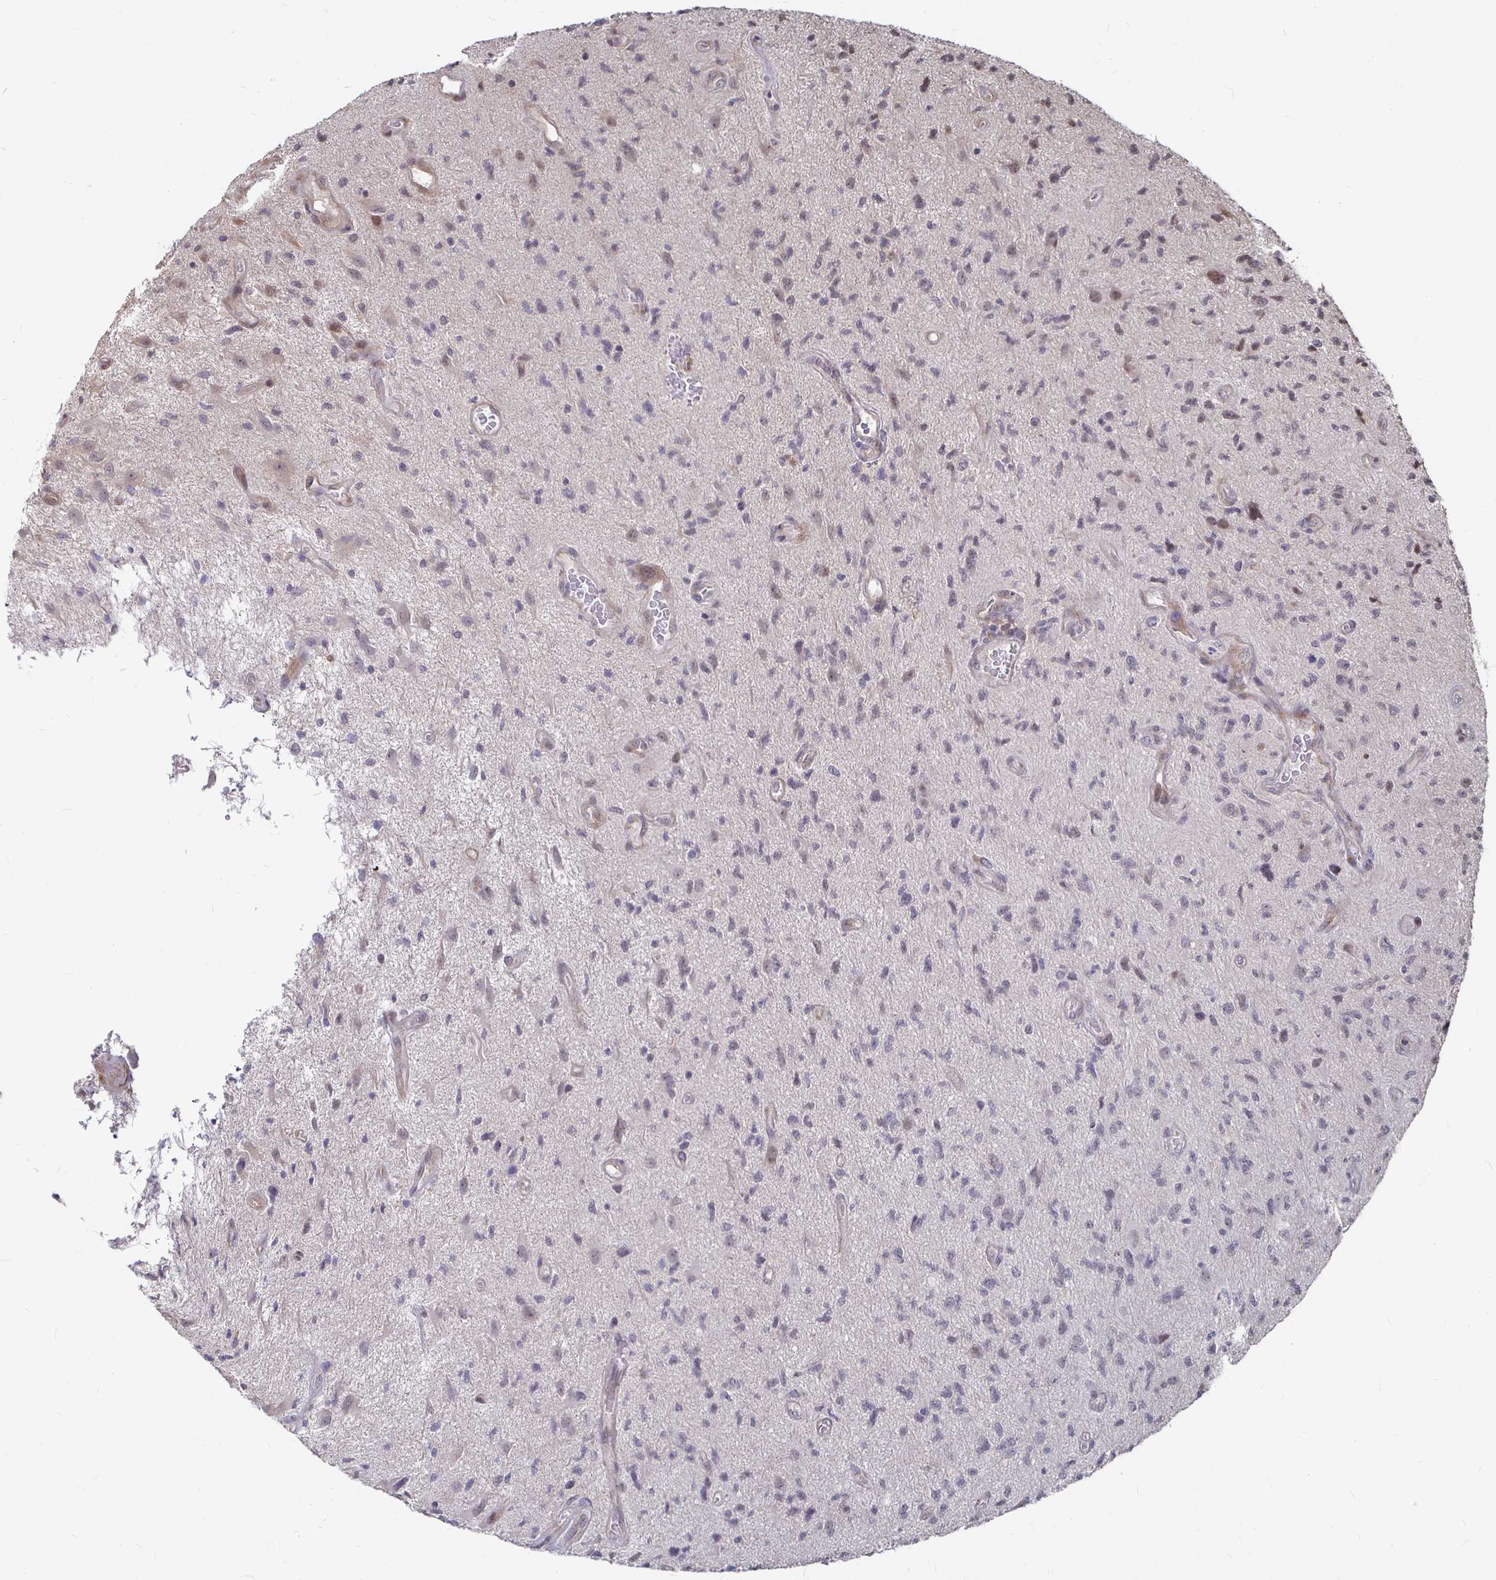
{"staining": {"intensity": "negative", "quantity": "none", "location": "none"}, "tissue": "glioma", "cell_type": "Tumor cells", "image_type": "cancer", "snomed": [{"axis": "morphology", "description": "Glioma, malignant, High grade"}, {"axis": "topography", "description": "Brain"}], "caption": "A high-resolution photomicrograph shows immunohistochemistry staining of malignant glioma (high-grade), which displays no significant expression in tumor cells.", "gene": "CAPN11", "patient": {"sex": "male", "age": 67}}